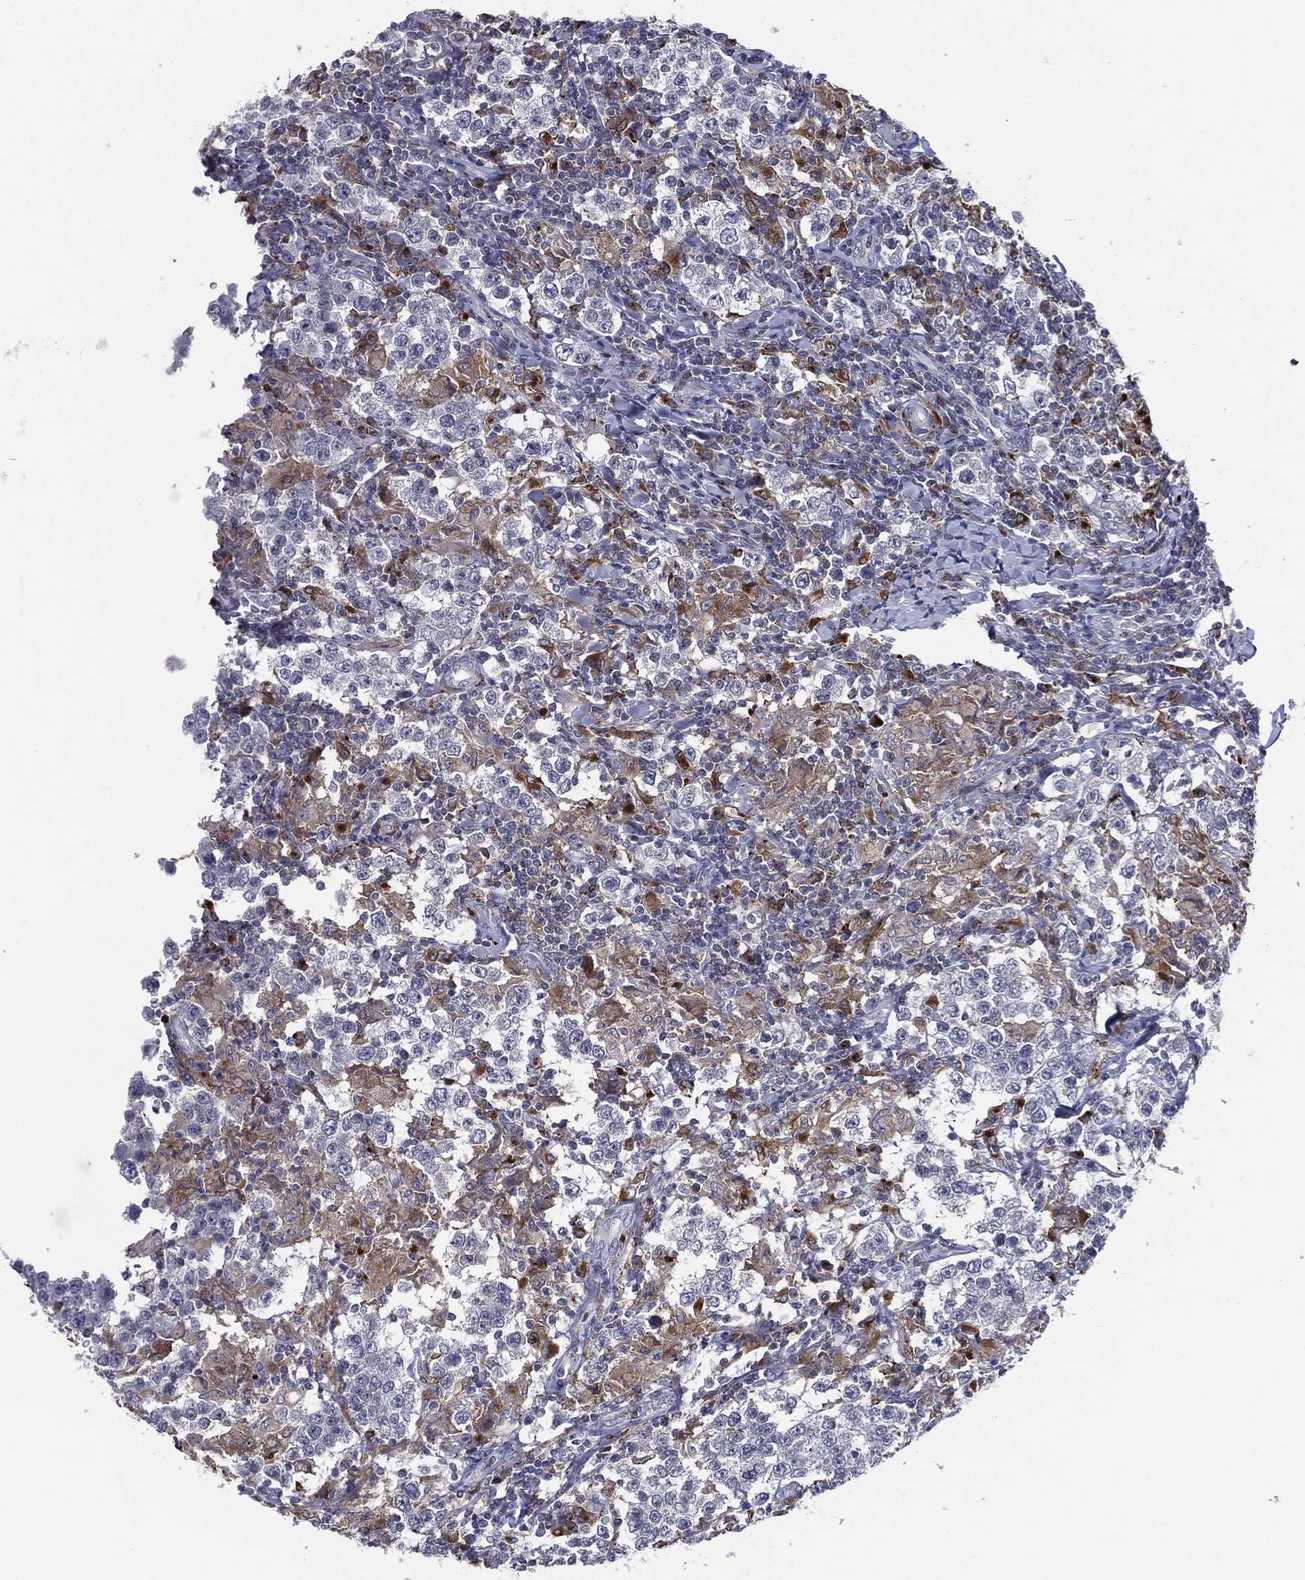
{"staining": {"intensity": "negative", "quantity": "none", "location": "none"}, "tissue": "testis cancer", "cell_type": "Tumor cells", "image_type": "cancer", "snomed": [{"axis": "morphology", "description": "Seminoma, NOS"}, {"axis": "morphology", "description": "Carcinoma, Embryonal, NOS"}, {"axis": "topography", "description": "Testis"}], "caption": "DAB (3,3'-diaminobenzidine) immunohistochemical staining of human testis cancer (seminoma) shows no significant expression in tumor cells. (DAB immunohistochemistry (IHC), high magnification).", "gene": "EVI2B", "patient": {"sex": "male", "age": 41}}